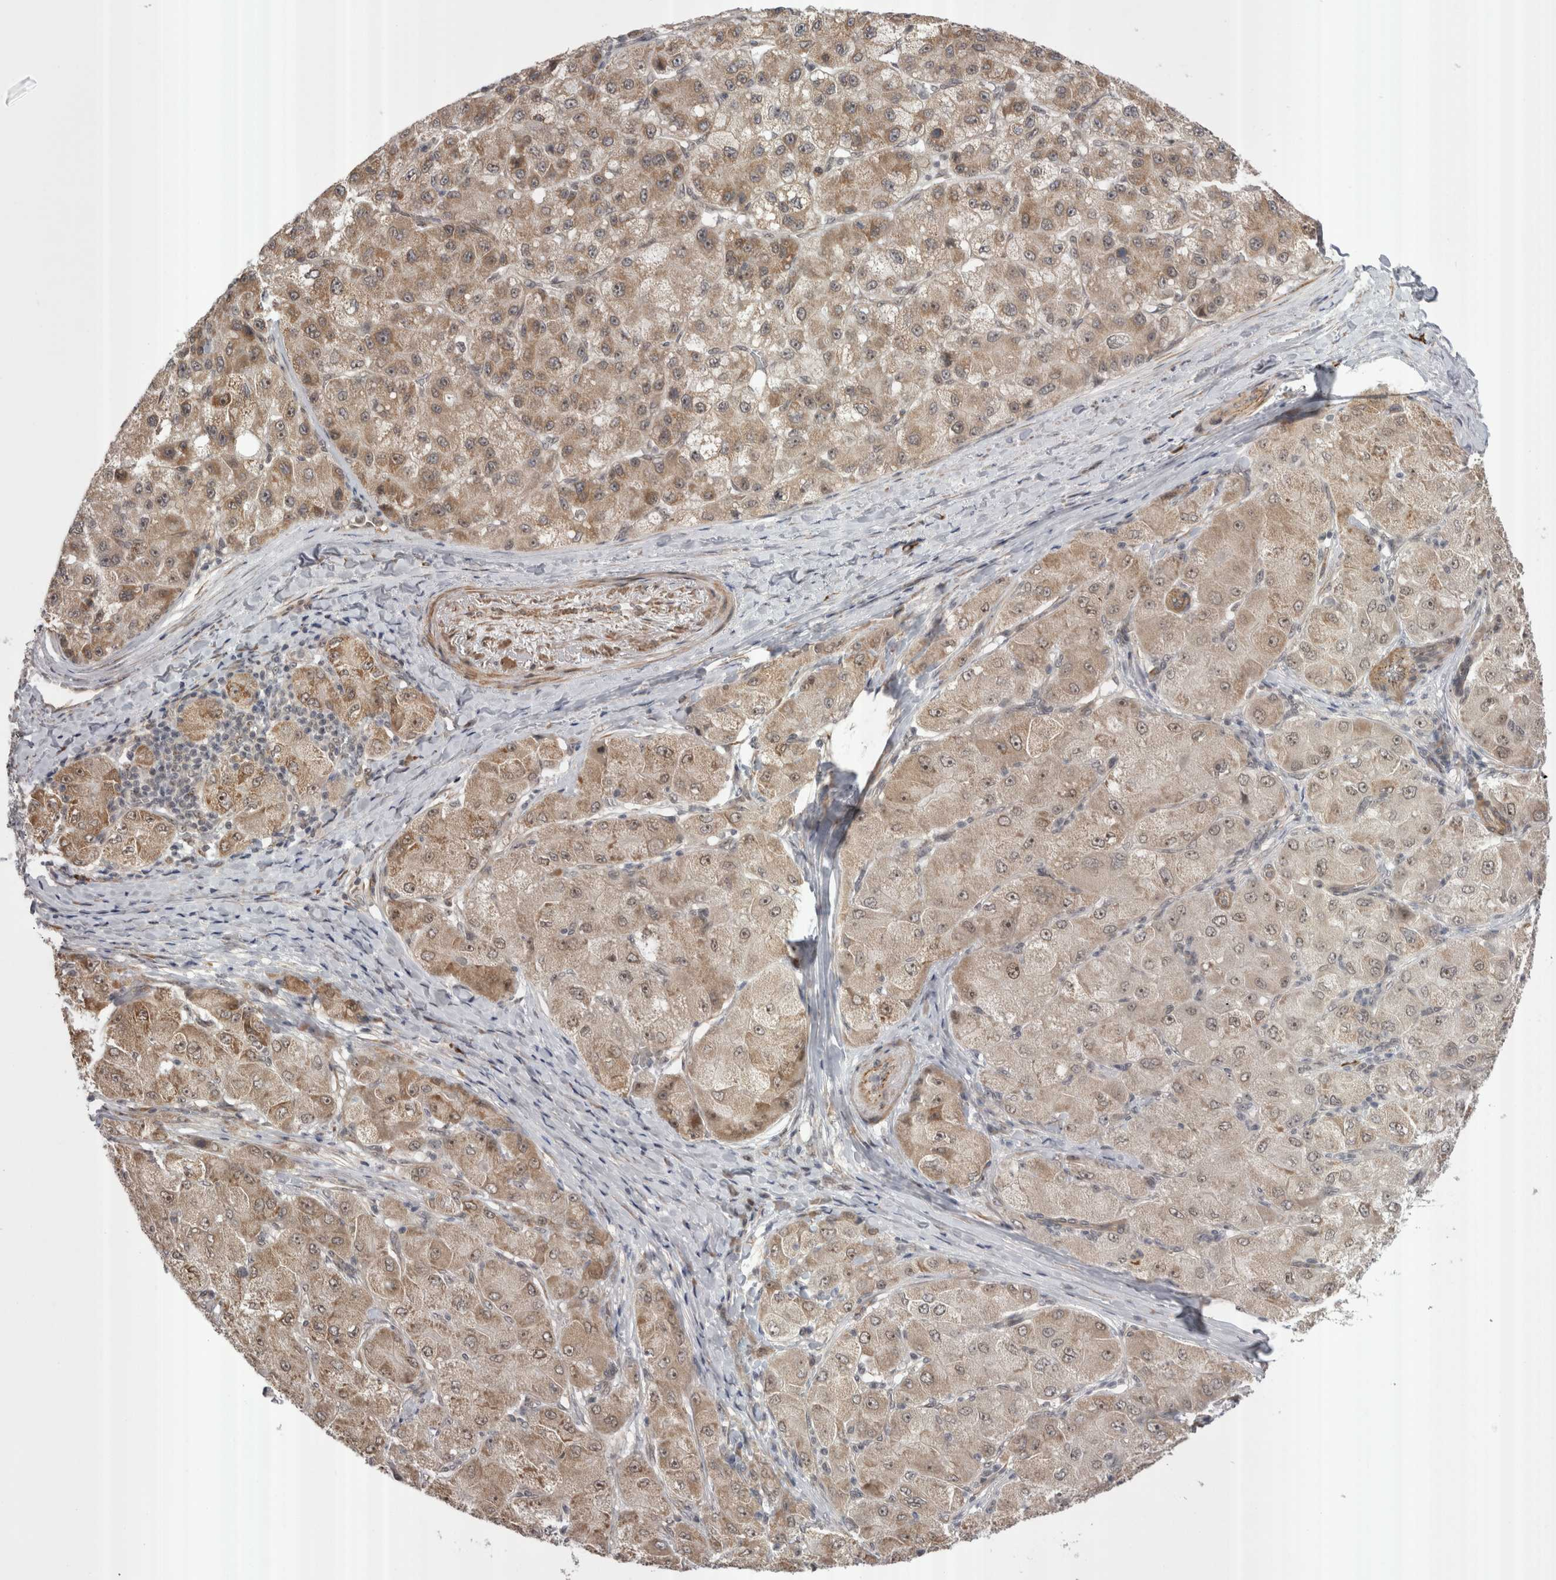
{"staining": {"intensity": "moderate", "quantity": ">75%", "location": "cytoplasmic/membranous,nuclear"}, "tissue": "liver cancer", "cell_type": "Tumor cells", "image_type": "cancer", "snomed": [{"axis": "morphology", "description": "Carcinoma, Hepatocellular, NOS"}, {"axis": "topography", "description": "Liver"}], "caption": "Immunohistochemical staining of liver cancer demonstrates moderate cytoplasmic/membranous and nuclear protein expression in about >75% of tumor cells.", "gene": "EXOSC4", "patient": {"sex": "male", "age": 80}}